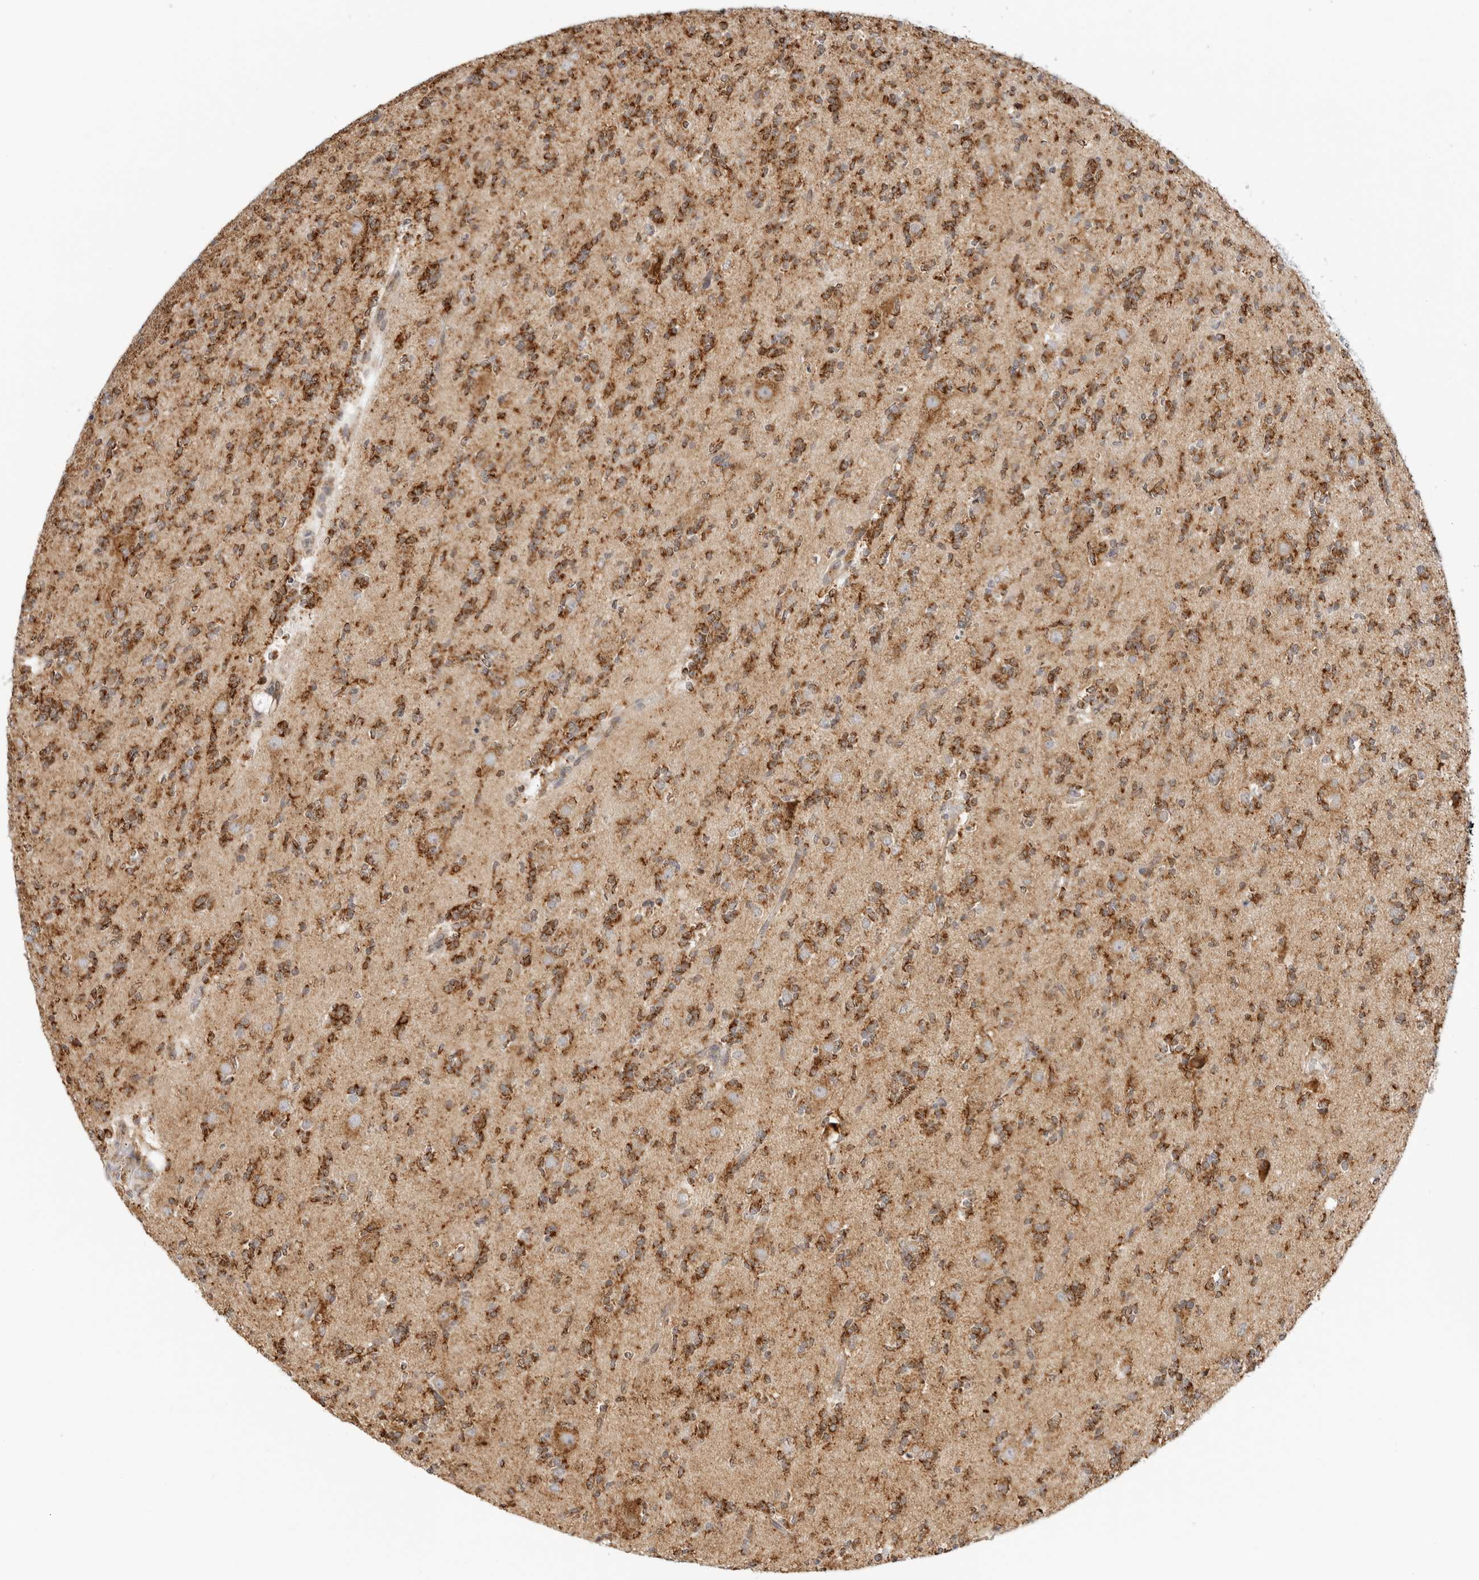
{"staining": {"intensity": "strong", "quantity": "25%-75%", "location": "cytoplasmic/membranous"}, "tissue": "glioma", "cell_type": "Tumor cells", "image_type": "cancer", "snomed": [{"axis": "morphology", "description": "Glioma, malignant, High grade"}, {"axis": "topography", "description": "Brain"}], "caption": "Immunohistochemical staining of human high-grade glioma (malignant) displays strong cytoplasmic/membranous protein expression in approximately 25%-75% of tumor cells.", "gene": "RC3H1", "patient": {"sex": "female", "age": 62}}